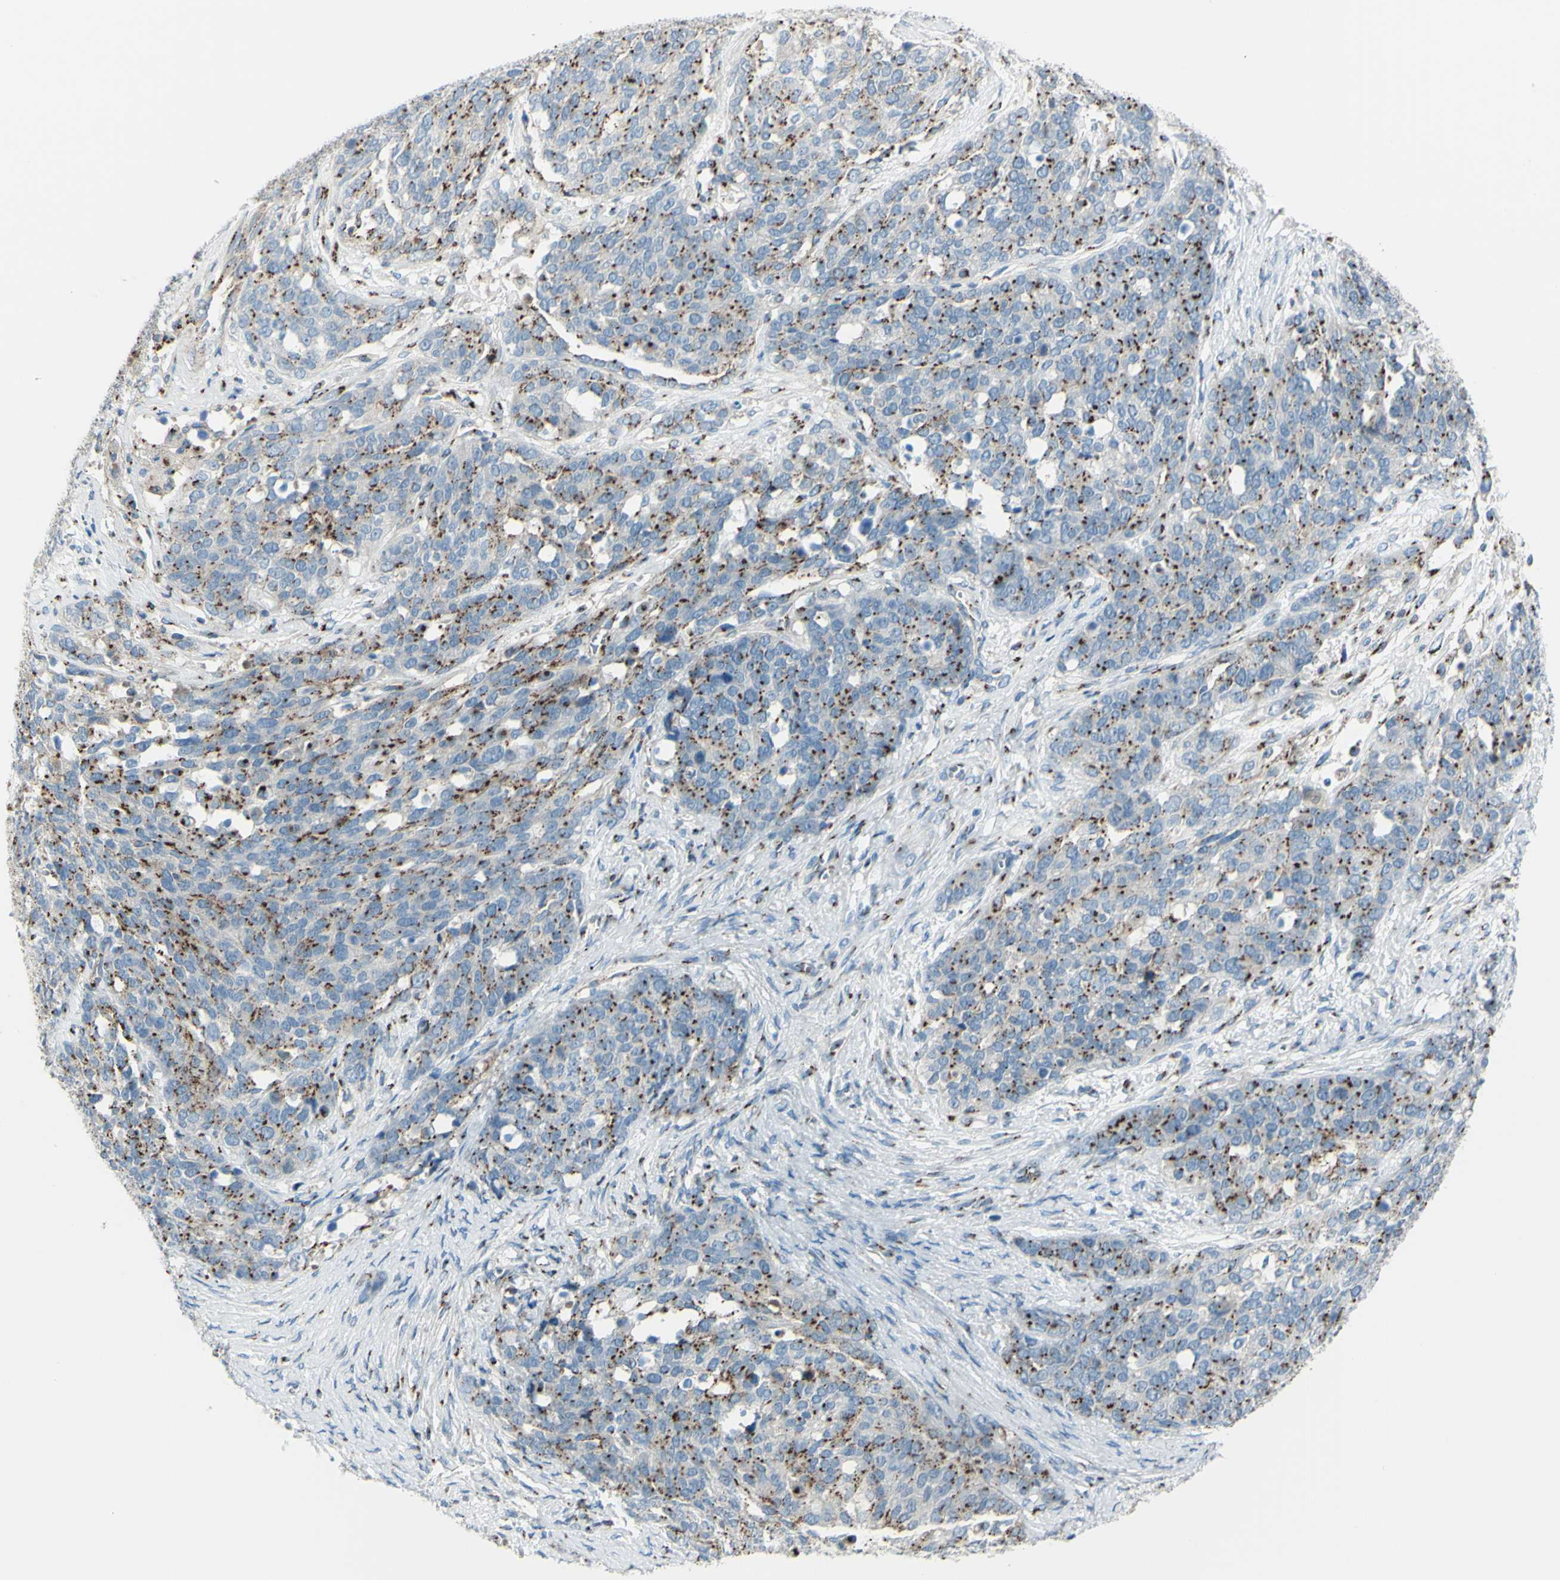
{"staining": {"intensity": "strong", "quantity": "25%-75%", "location": "cytoplasmic/membranous"}, "tissue": "ovarian cancer", "cell_type": "Tumor cells", "image_type": "cancer", "snomed": [{"axis": "morphology", "description": "Cystadenocarcinoma, serous, NOS"}, {"axis": "topography", "description": "Ovary"}], "caption": "High-power microscopy captured an immunohistochemistry photomicrograph of serous cystadenocarcinoma (ovarian), revealing strong cytoplasmic/membranous expression in about 25%-75% of tumor cells. (DAB IHC, brown staining for protein, blue staining for nuclei).", "gene": "B4GALT1", "patient": {"sex": "female", "age": 44}}